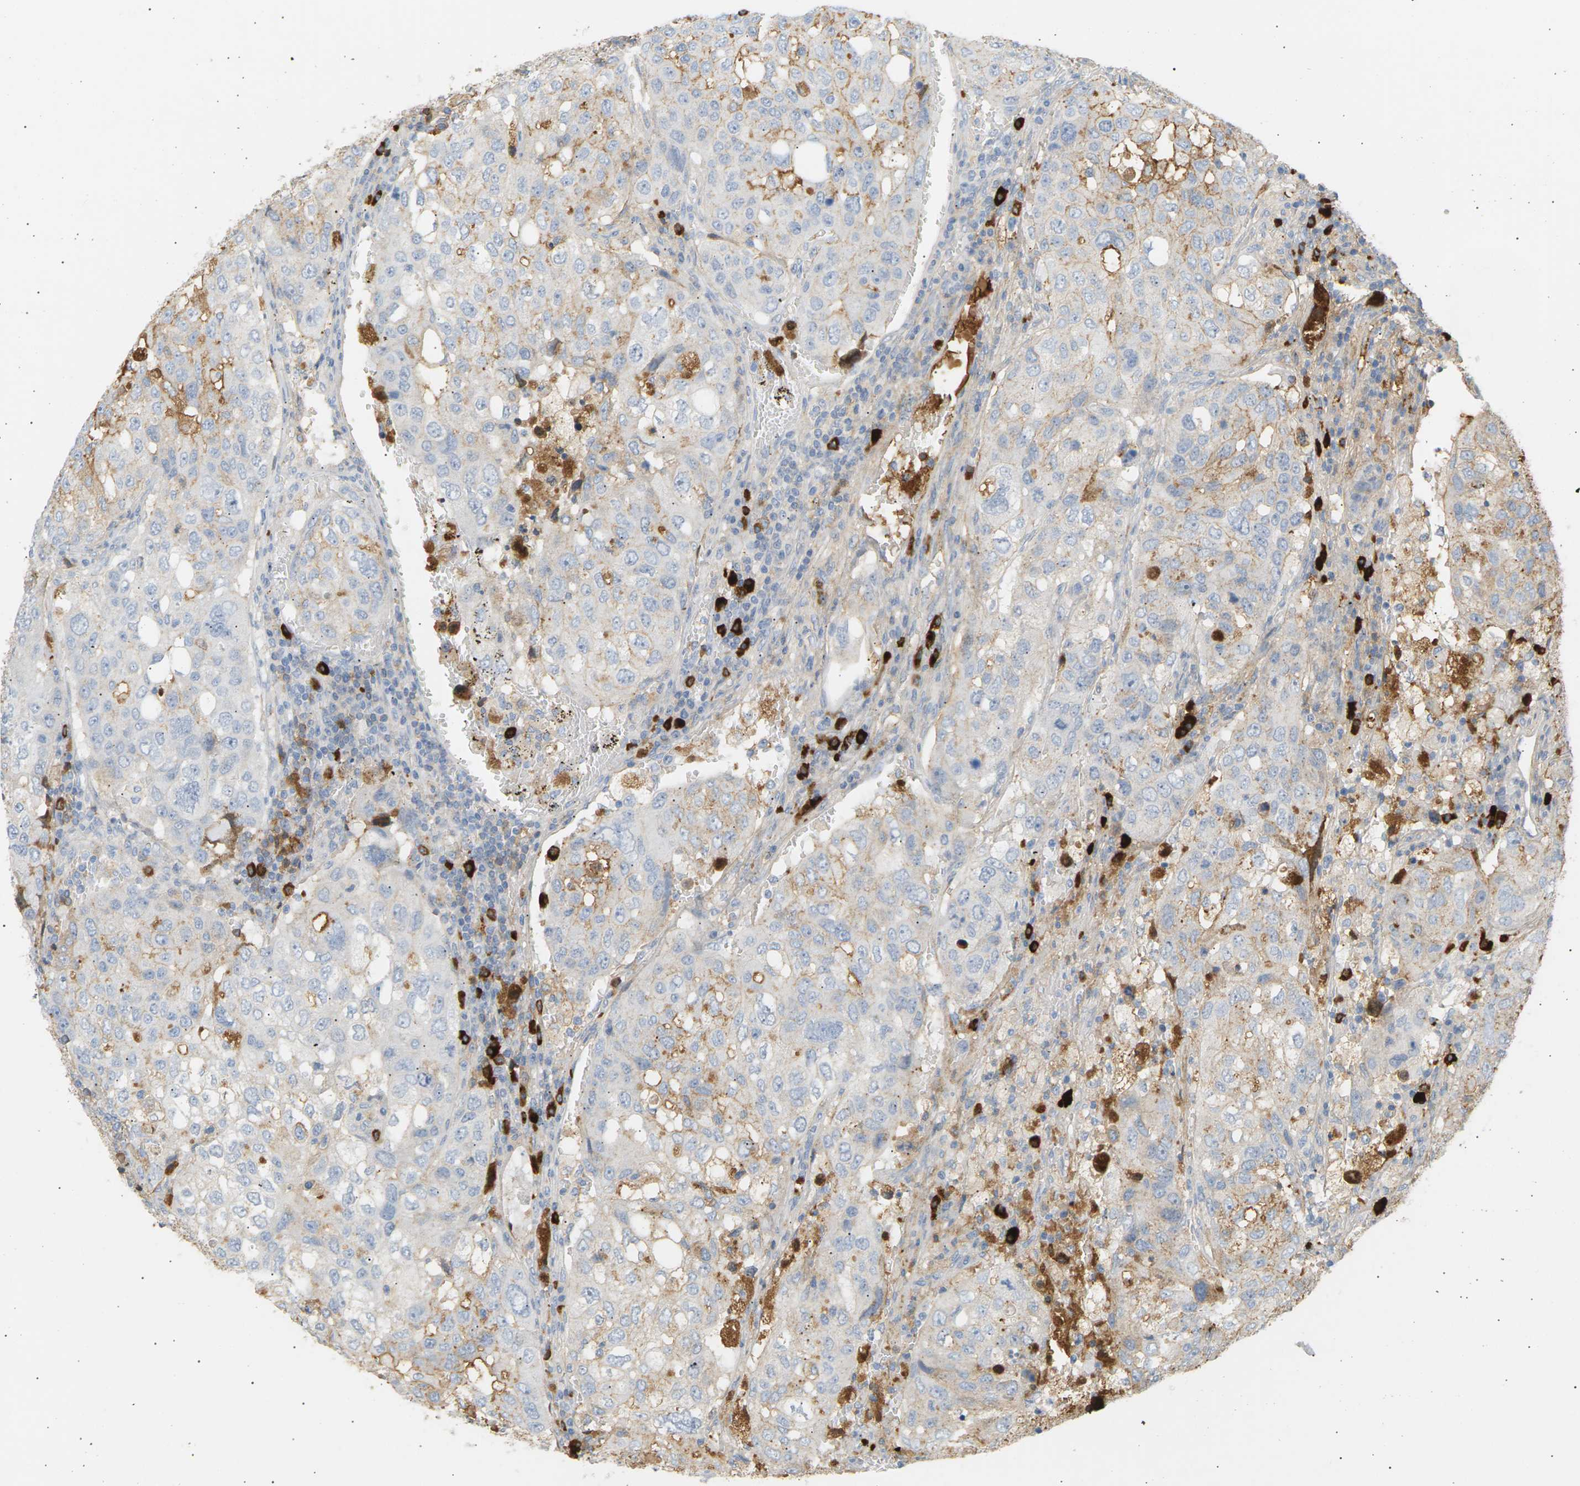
{"staining": {"intensity": "negative", "quantity": "none", "location": "none"}, "tissue": "urothelial cancer", "cell_type": "Tumor cells", "image_type": "cancer", "snomed": [{"axis": "morphology", "description": "Urothelial carcinoma, High grade"}, {"axis": "topography", "description": "Lymph node"}, {"axis": "topography", "description": "Urinary bladder"}], "caption": "Histopathology image shows no significant protein staining in tumor cells of high-grade urothelial carcinoma.", "gene": "IGLC3", "patient": {"sex": "male", "age": 51}}